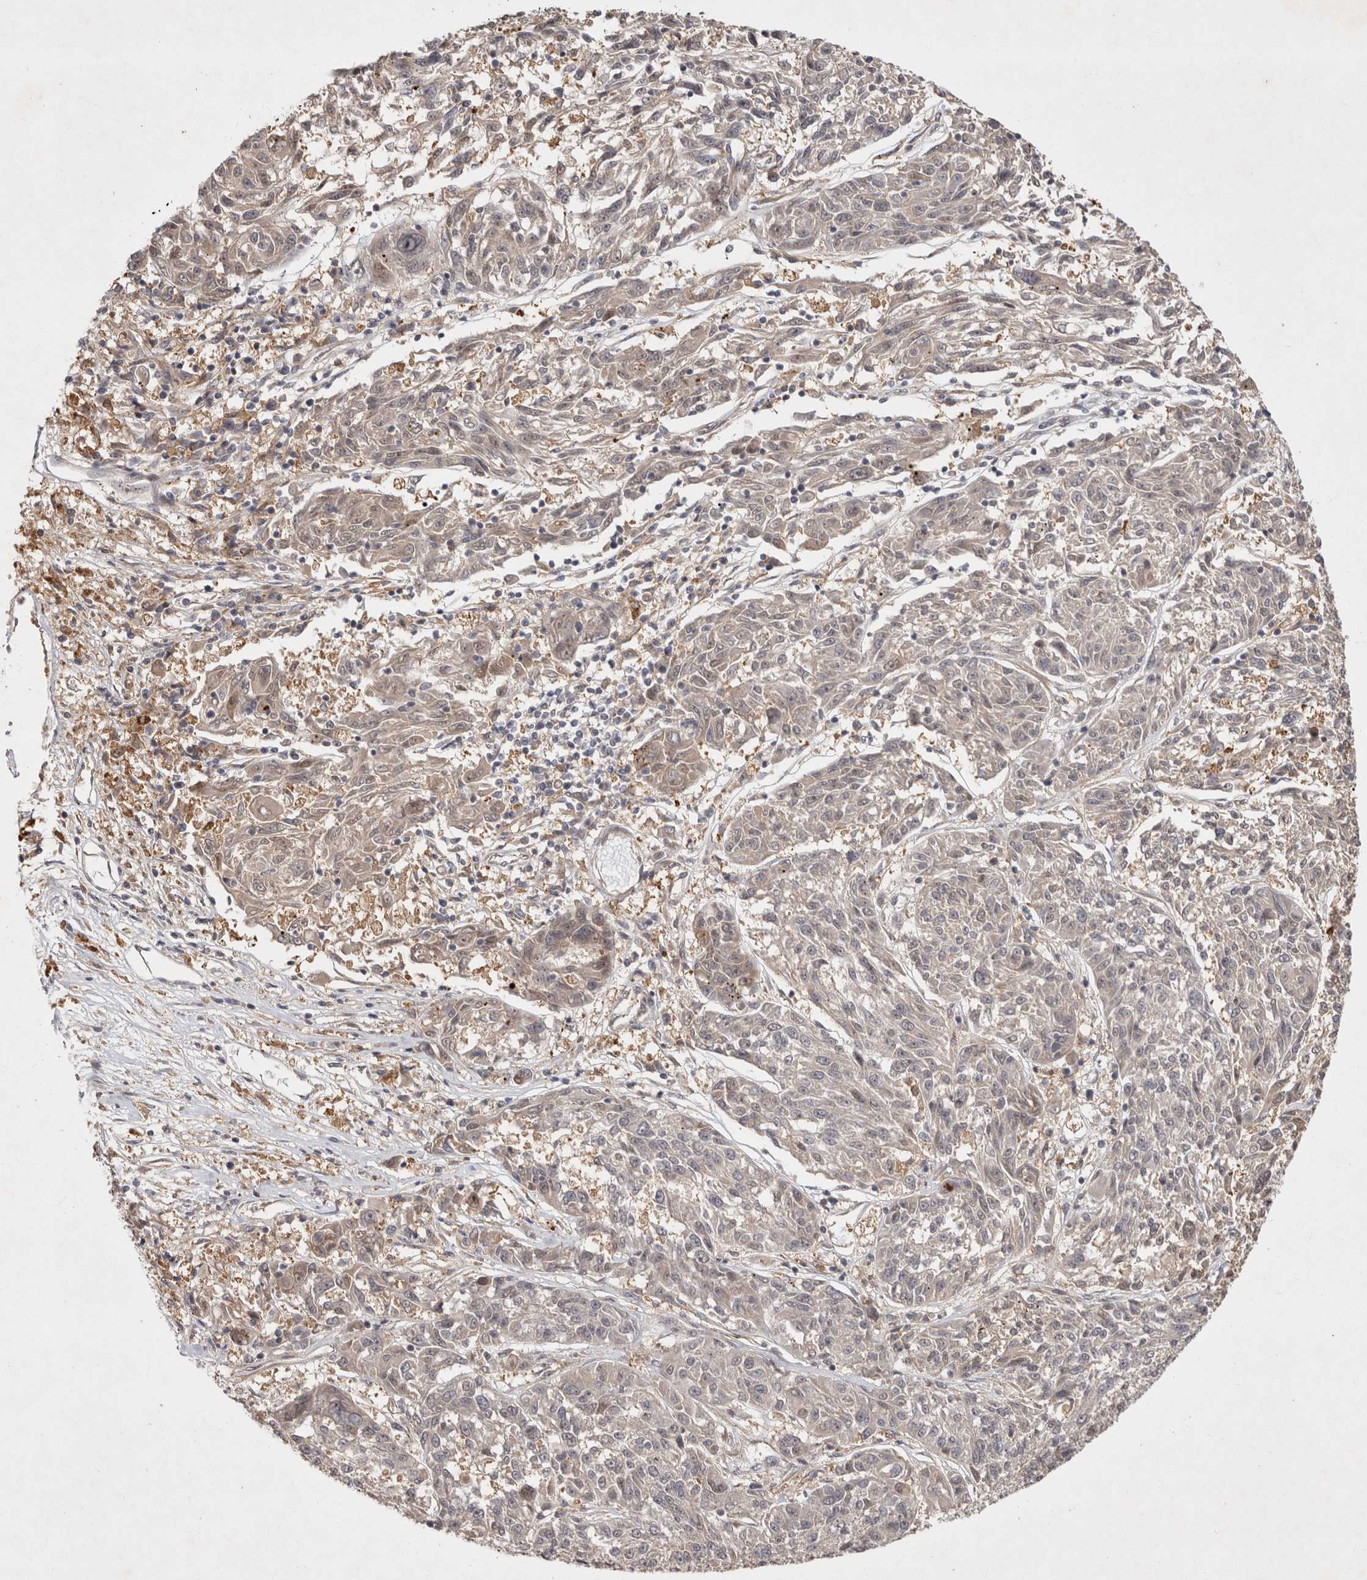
{"staining": {"intensity": "negative", "quantity": "none", "location": "none"}, "tissue": "melanoma", "cell_type": "Tumor cells", "image_type": "cancer", "snomed": [{"axis": "morphology", "description": "Malignant melanoma, NOS"}, {"axis": "topography", "description": "Skin"}], "caption": "This is a histopathology image of immunohistochemistry (IHC) staining of malignant melanoma, which shows no staining in tumor cells.", "gene": "ZNF318", "patient": {"sex": "male", "age": 53}}